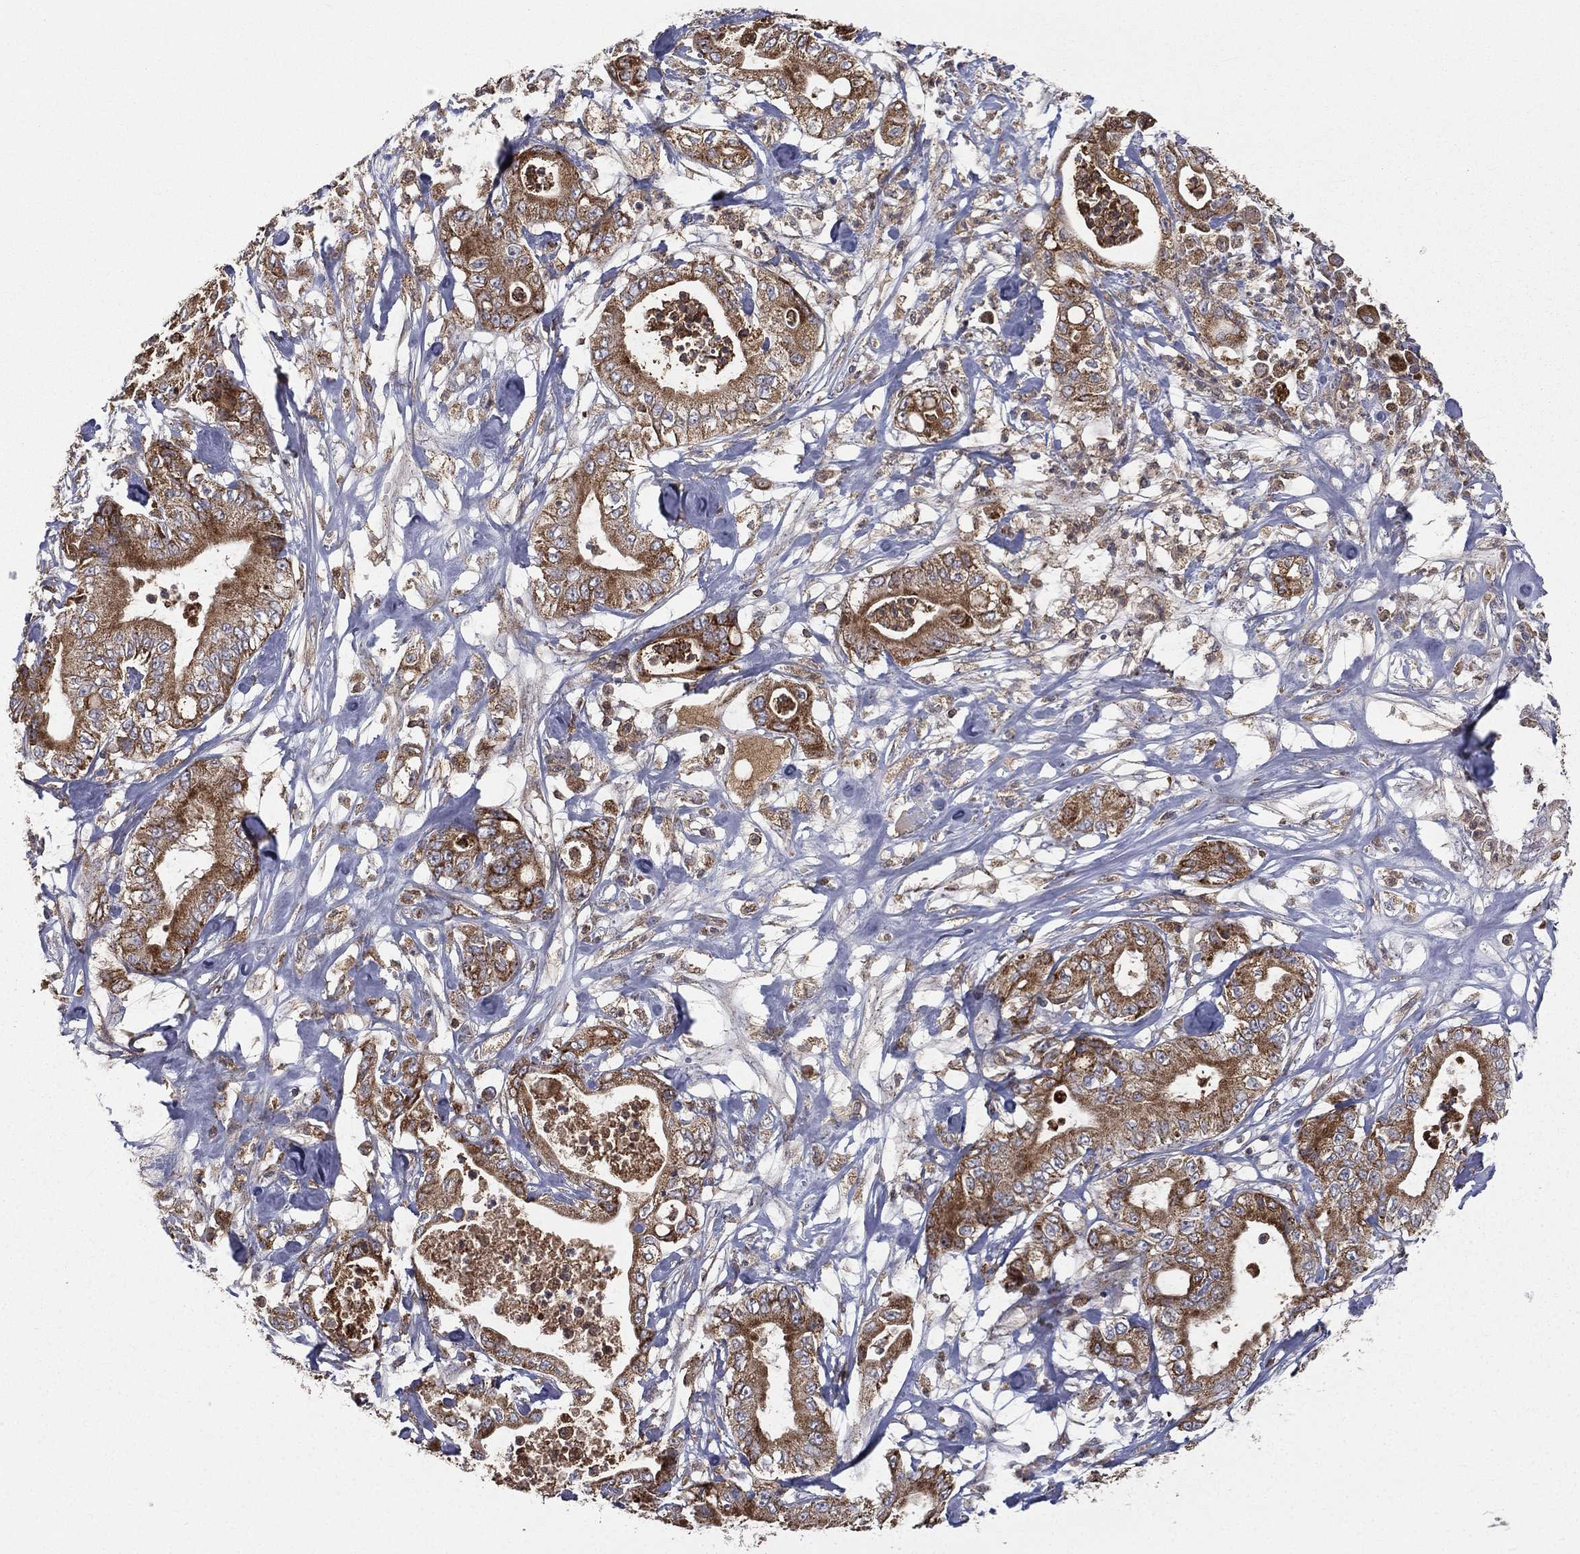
{"staining": {"intensity": "strong", "quantity": "25%-75%", "location": "cytoplasmic/membranous"}, "tissue": "pancreatic cancer", "cell_type": "Tumor cells", "image_type": "cancer", "snomed": [{"axis": "morphology", "description": "Adenocarcinoma, NOS"}, {"axis": "topography", "description": "Pancreas"}], "caption": "Adenocarcinoma (pancreatic) stained with DAB immunohistochemistry exhibits high levels of strong cytoplasmic/membranous expression in about 25%-75% of tumor cells.", "gene": "RIN3", "patient": {"sex": "male", "age": 71}}